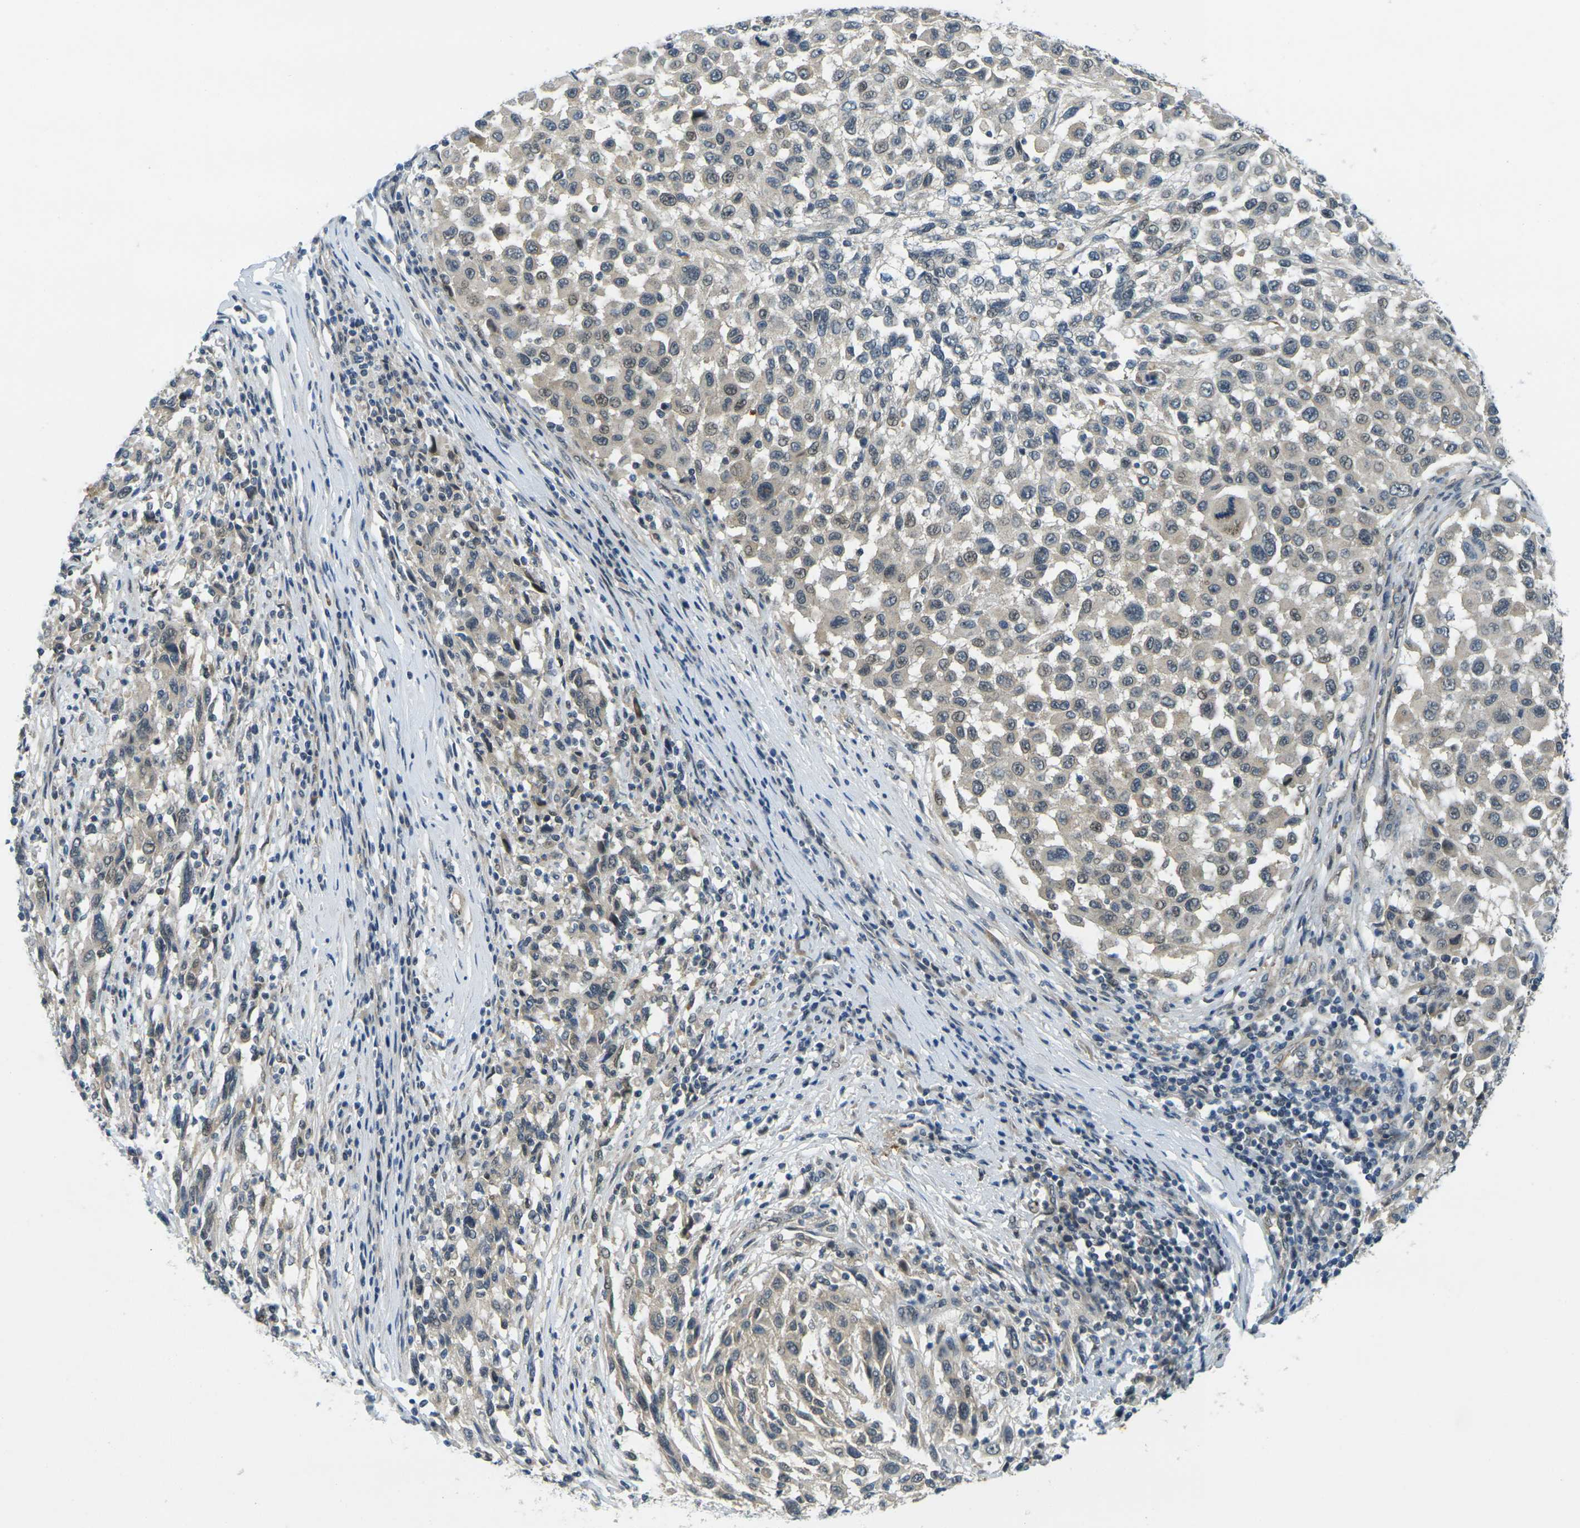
{"staining": {"intensity": "weak", "quantity": "25%-75%", "location": "nuclear"}, "tissue": "melanoma", "cell_type": "Tumor cells", "image_type": "cancer", "snomed": [{"axis": "morphology", "description": "Malignant melanoma, Metastatic site"}, {"axis": "topography", "description": "Lymph node"}], "caption": "An immunohistochemistry (IHC) histopathology image of neoplastic tissue is shown. Protein staining in brown shows weak nuclear positivity in malignant melanoma (metastatic site) within tumor cells. Using DAB (3,3'-diaminobenzidine) (brown) and hematoxylin (blue) stains, captured at high magnification using brightfield microscopy.", "gene": "KCTD10", "patient": {"sex": "male", "age": 61}}